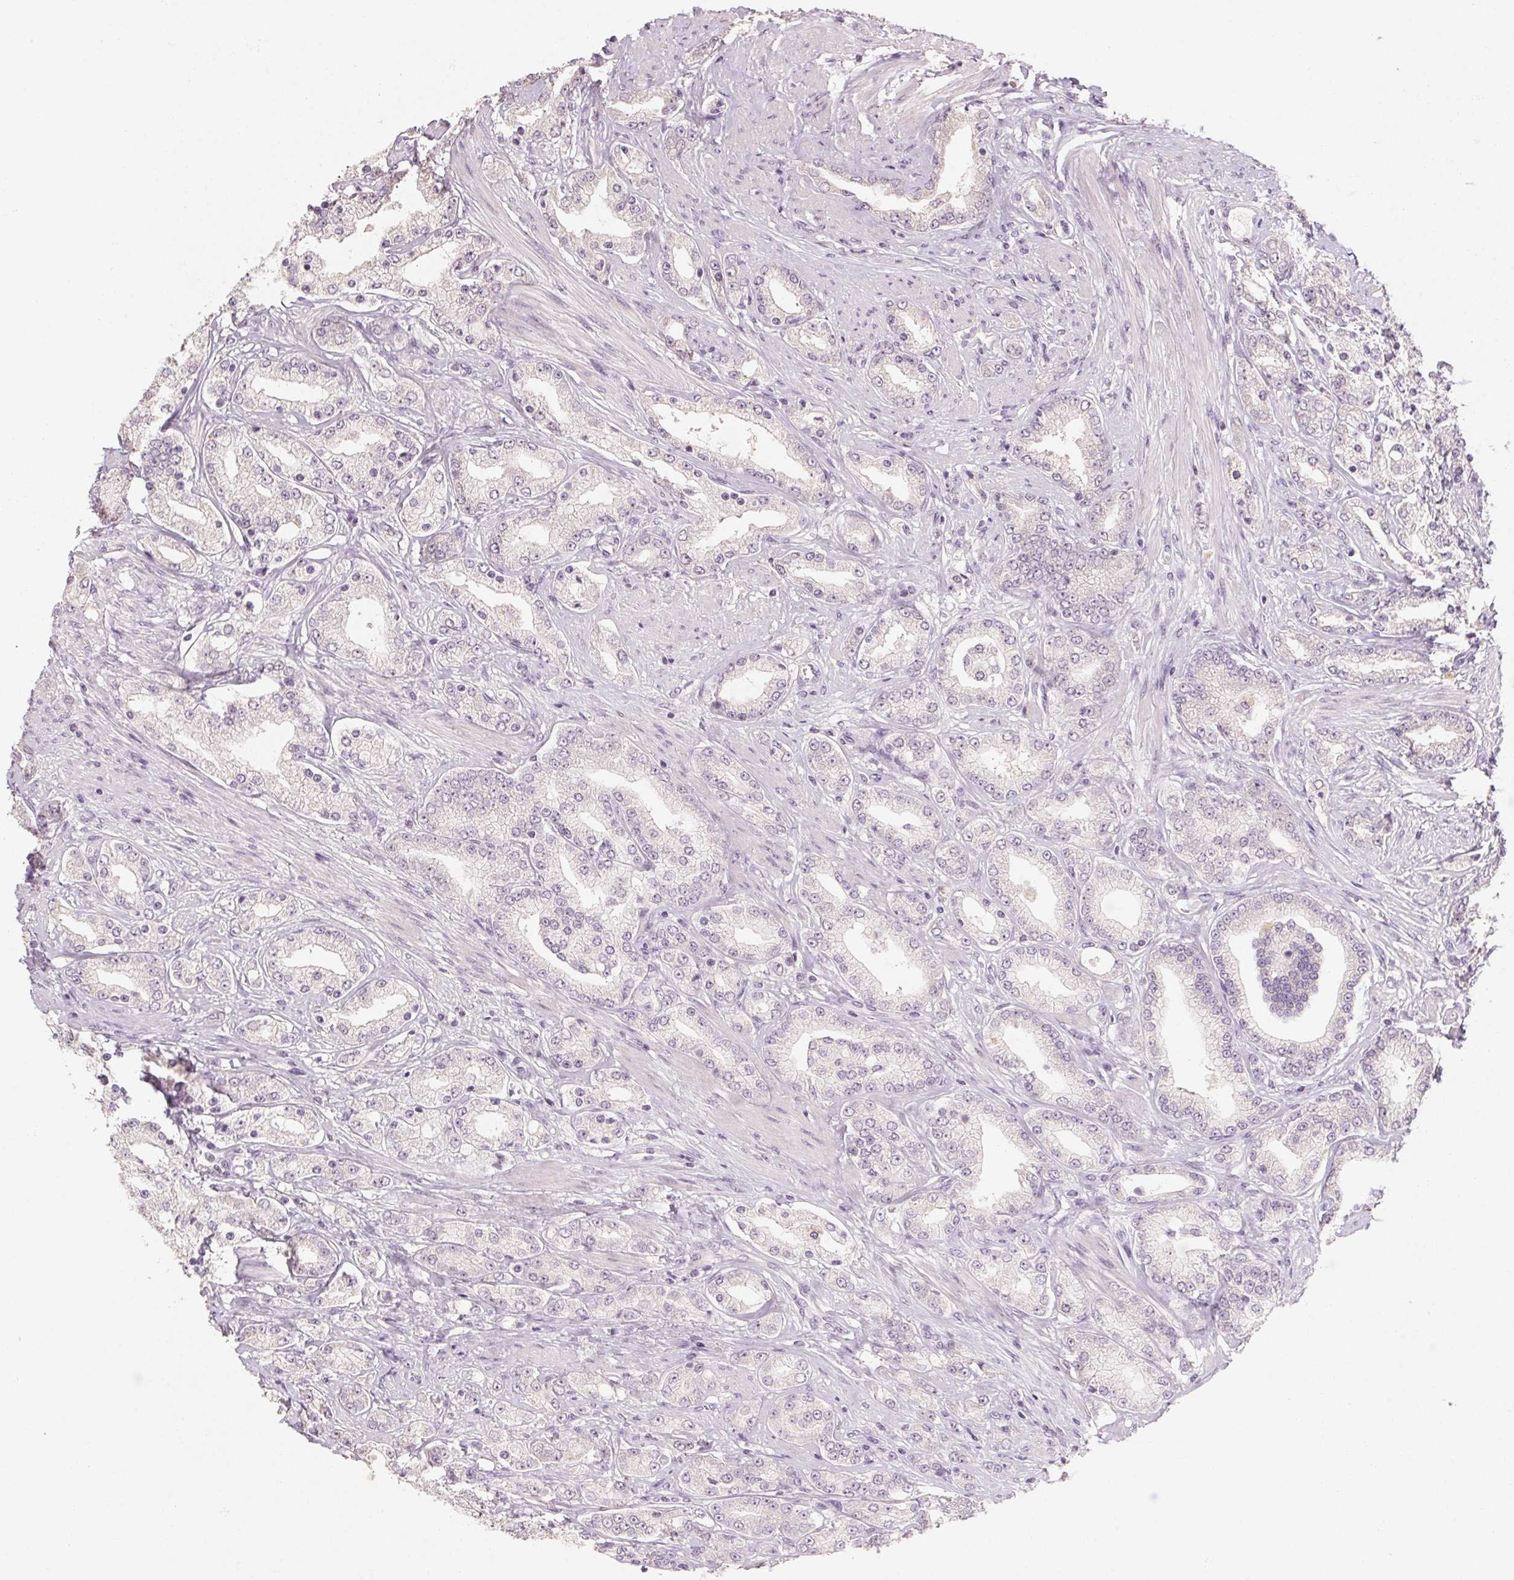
{"staining": {"intensity": "negative", "quantity": "none", "location": "none"}, "tissue": "prostate cancer", "cell_type": "Tumor cells", "image_type": "cancer", "snomed": [{"axis": "morphology", "description": "Adenocarcinoma, High grade"}, {"axis": "topography", "description": "Prostate"}], "caption": "The micrograph demonstrates no significant staining in tumor cells of adenocarcinoma (high-grade) (prostate). (DAB IHC with hematoxylin counter stain).", "gene": "CAPZA3", "patient": {"sex": "male", "age": 67}}